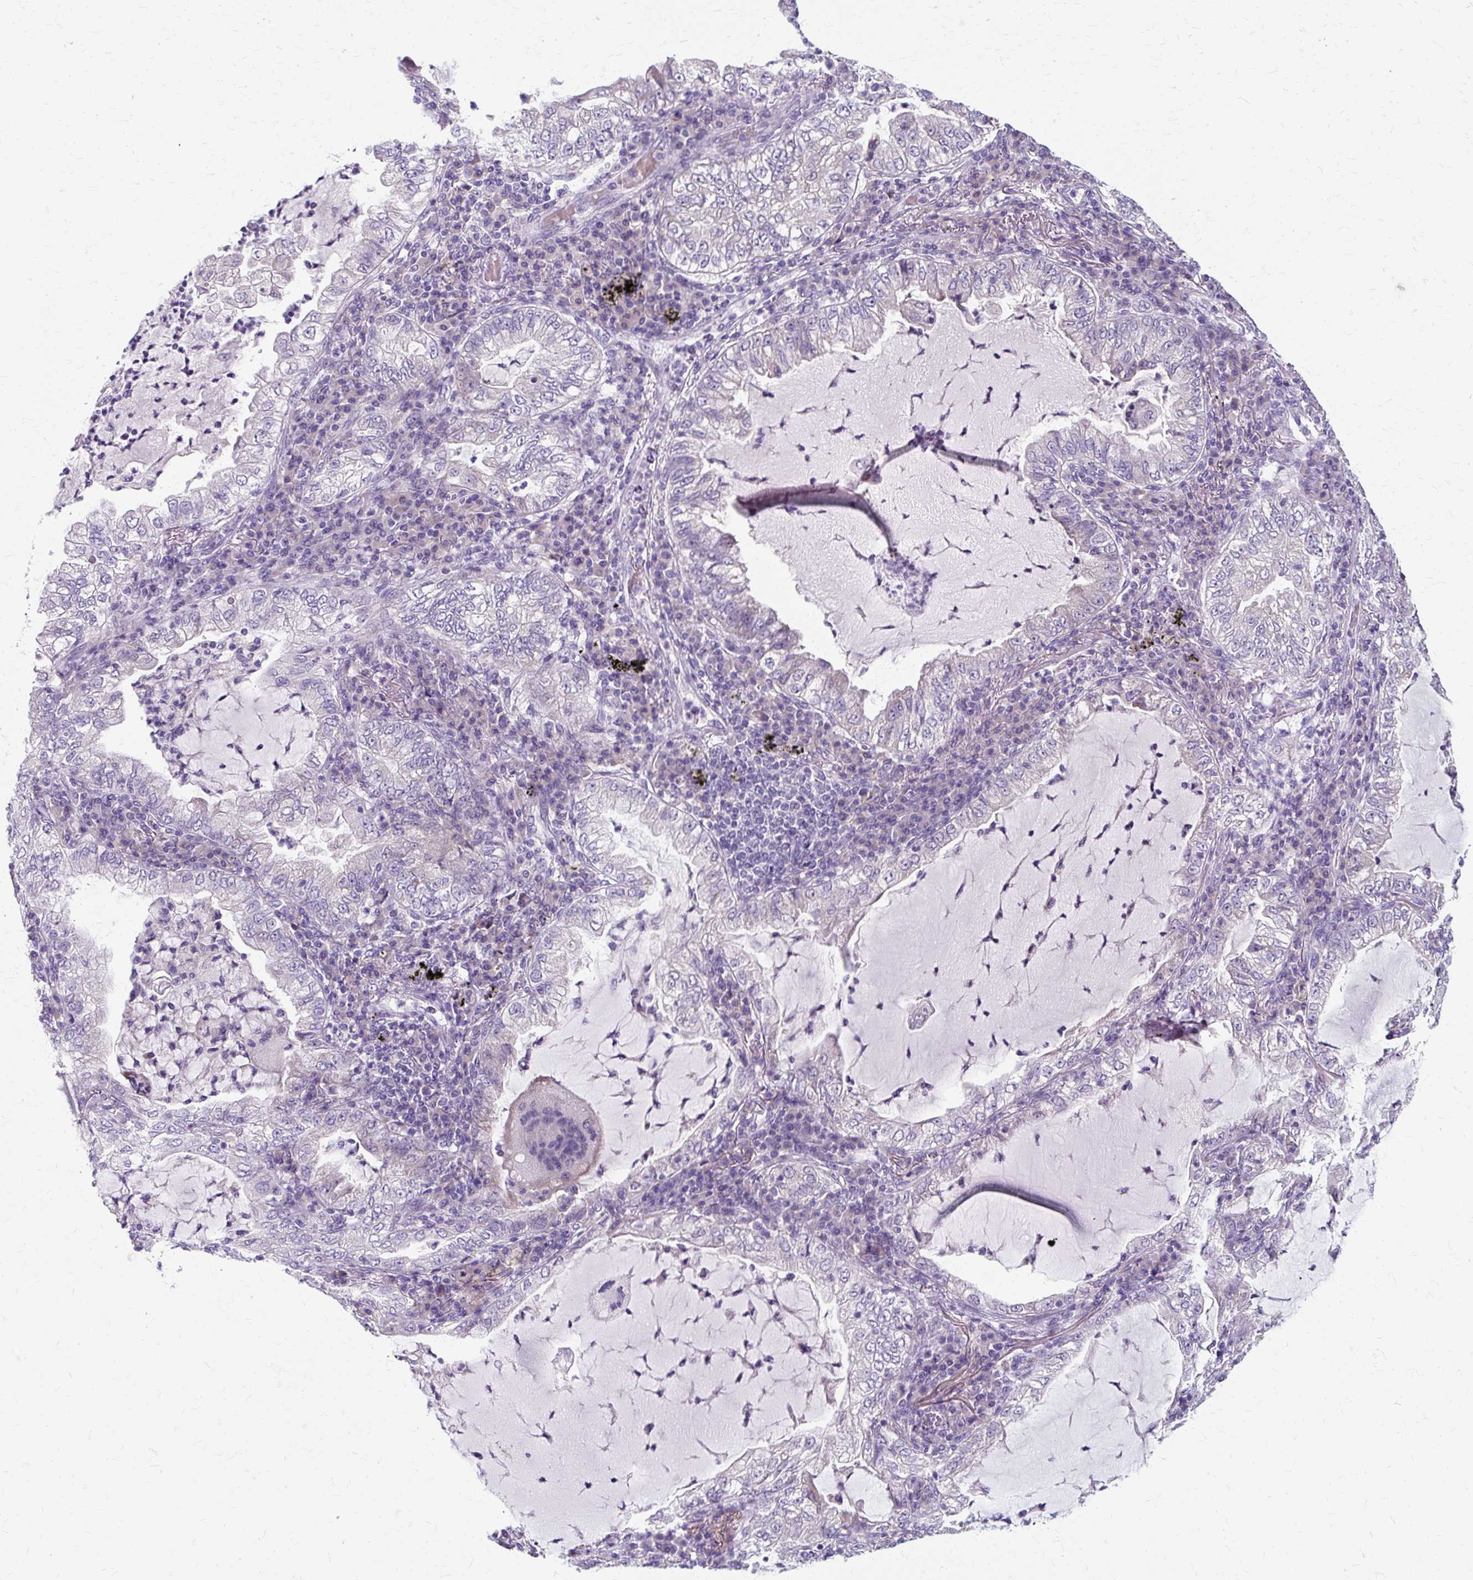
{"staining": {"intensity": "negative", "quantity": "none", "location": "none"}, "tissue": "lung cancer", "cell_type": "Tumor cells", "image_type": "cancer", "snomed": [{"axis": "morphology", "description": "Adenocarcinoma, NOS"}, {"axis": "topography", "description": "Lung"}], "caption": "This is an immunohistochemistry image of adenocarcinoma (lung). There is no positivity in tumor cells.", "gene": "ZNF555", "patient": {"sex": "female", "age": 73}}